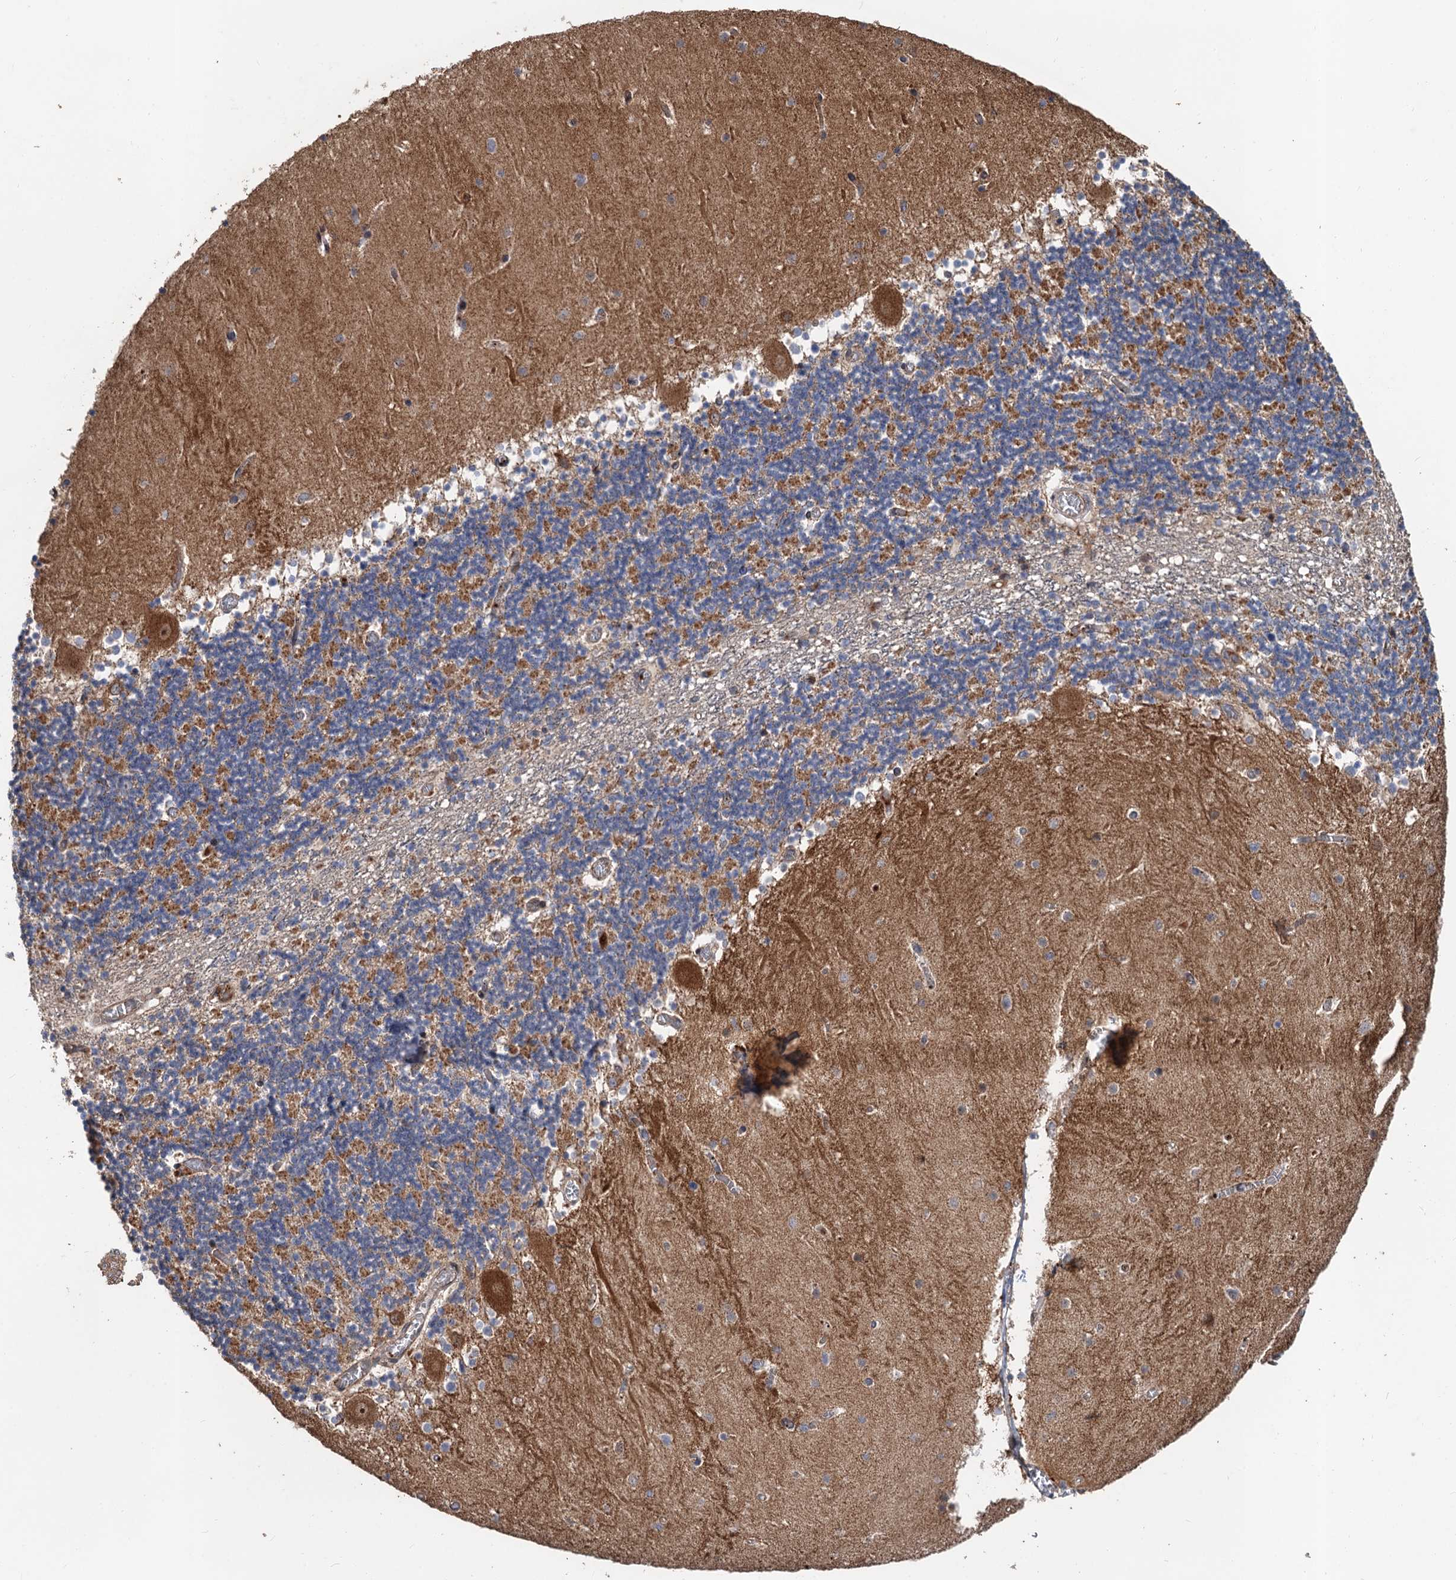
{"staining": {"intensity": "moderate", "quantity": "25%-75%", "location": "cytoplasmic/membranous"}, "tissue": "cerebellum", "cell_type": "Cells in granular layer", "image_type": "normal", "snomed": [{"axis": "morphology", "description": "Normal tissue, NOS"}, {"axis": "topography", "description": "Cerebellum"}], "caption": "Protein staining demonstrates moderate cytoplasmic/membranous staining in about 25%-75% of cells in granular layer in benign cerebellum. Immunohistochemistry (ihc) stains the protein of interest in brown and the nuclei are stained blue.", "gene": "DEXI", "patient": {"sex": "female", "age": 28}}